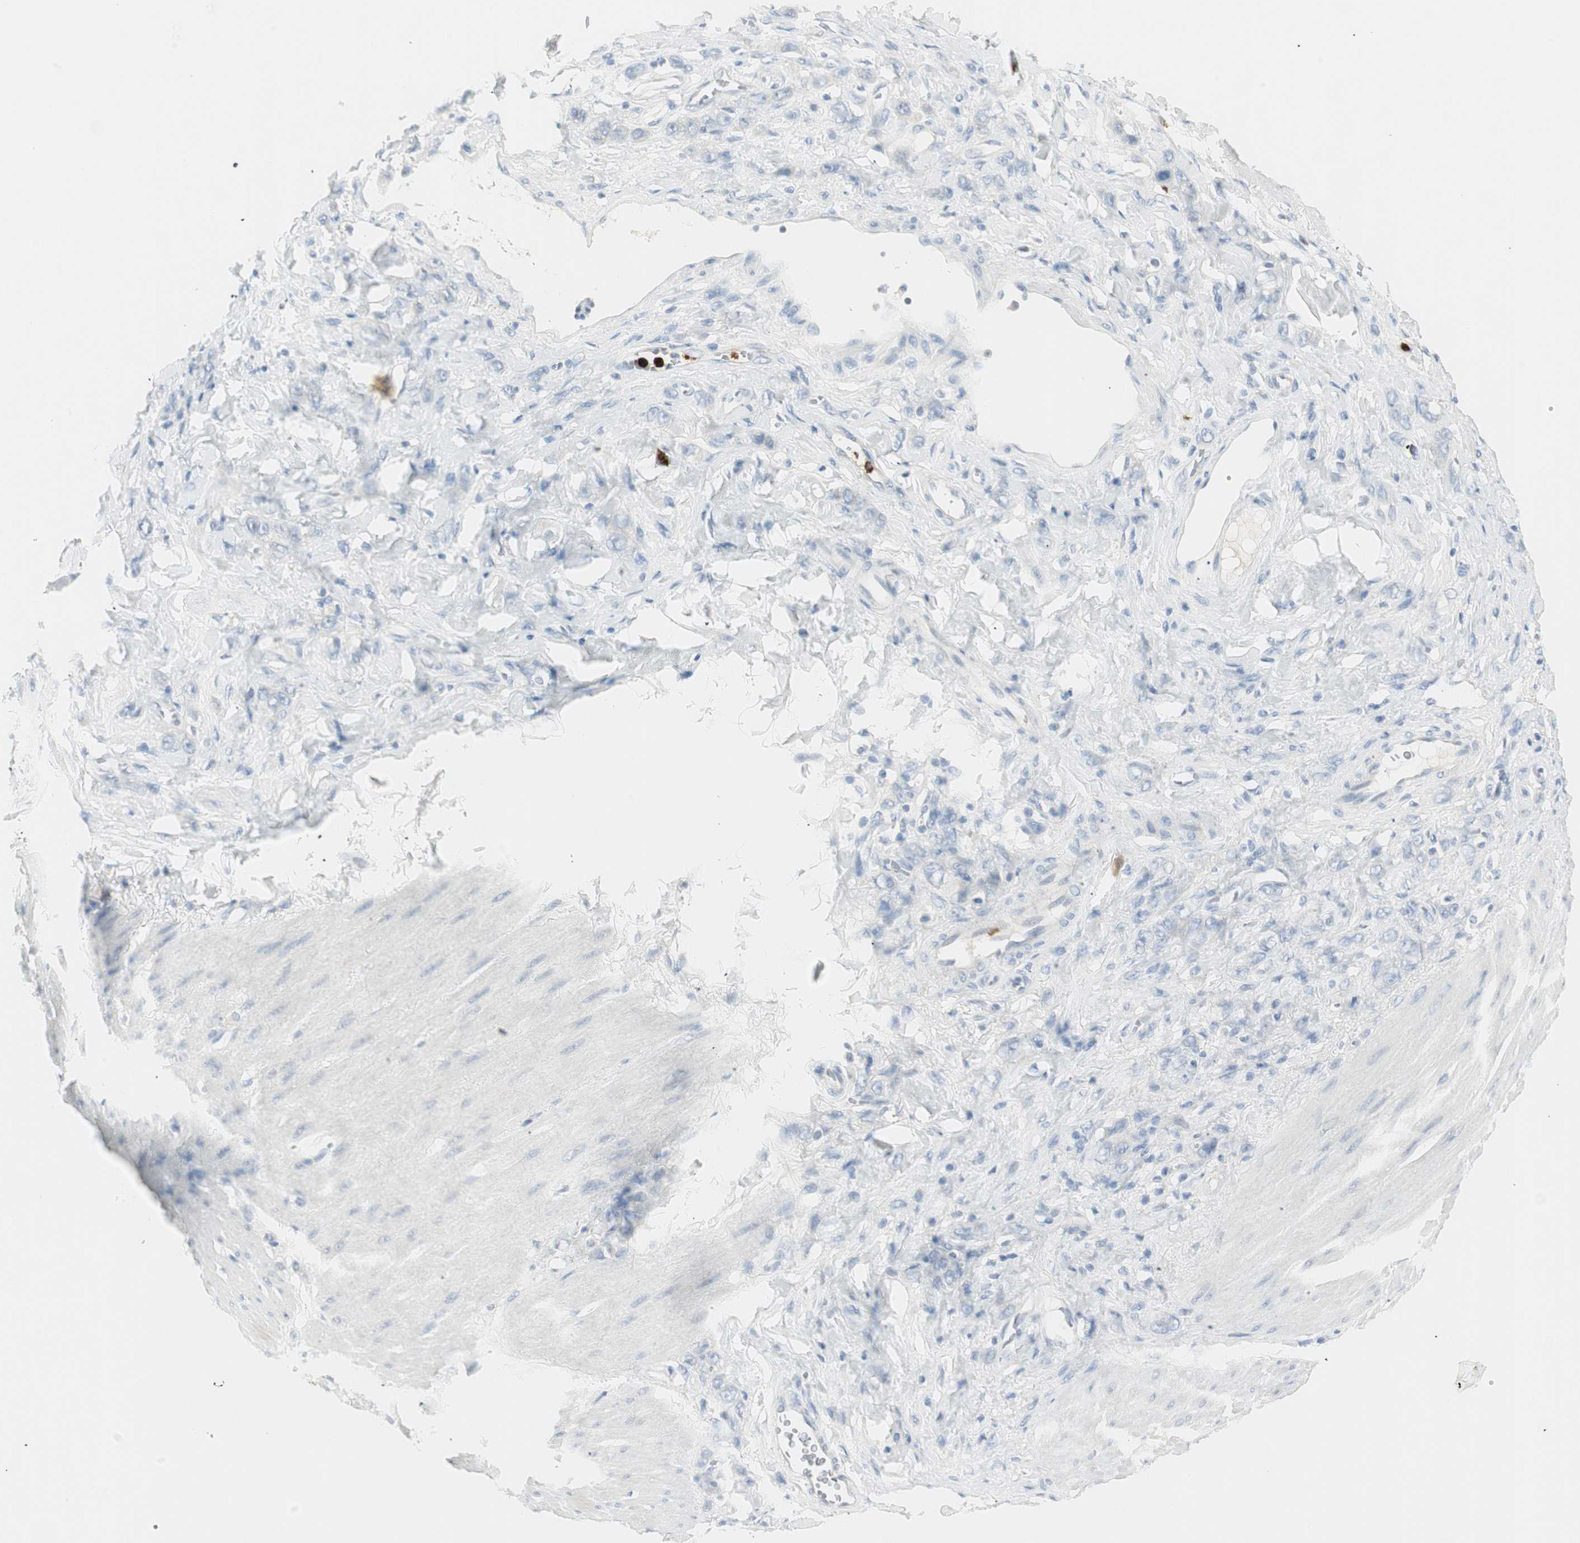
{"staining": {"intensity": "negative", "quantity": "none", "location": "none"}, "tissue": "stomach cancer", "cell_type": "Tumor cells", "image_type": "cancer", "snomed": [{"axis": "morphology", "description": "Adenocarcinoma, NOS"}, {"axis": "topography", "description": "Stomach"}], "caption": "Adenocarcinoma (stomach) was stained to show a protein in brown. There is no significant positivity in tumor cells.", "gene": "PRTN3", "patient": {"sex": "male", "age": 82}}